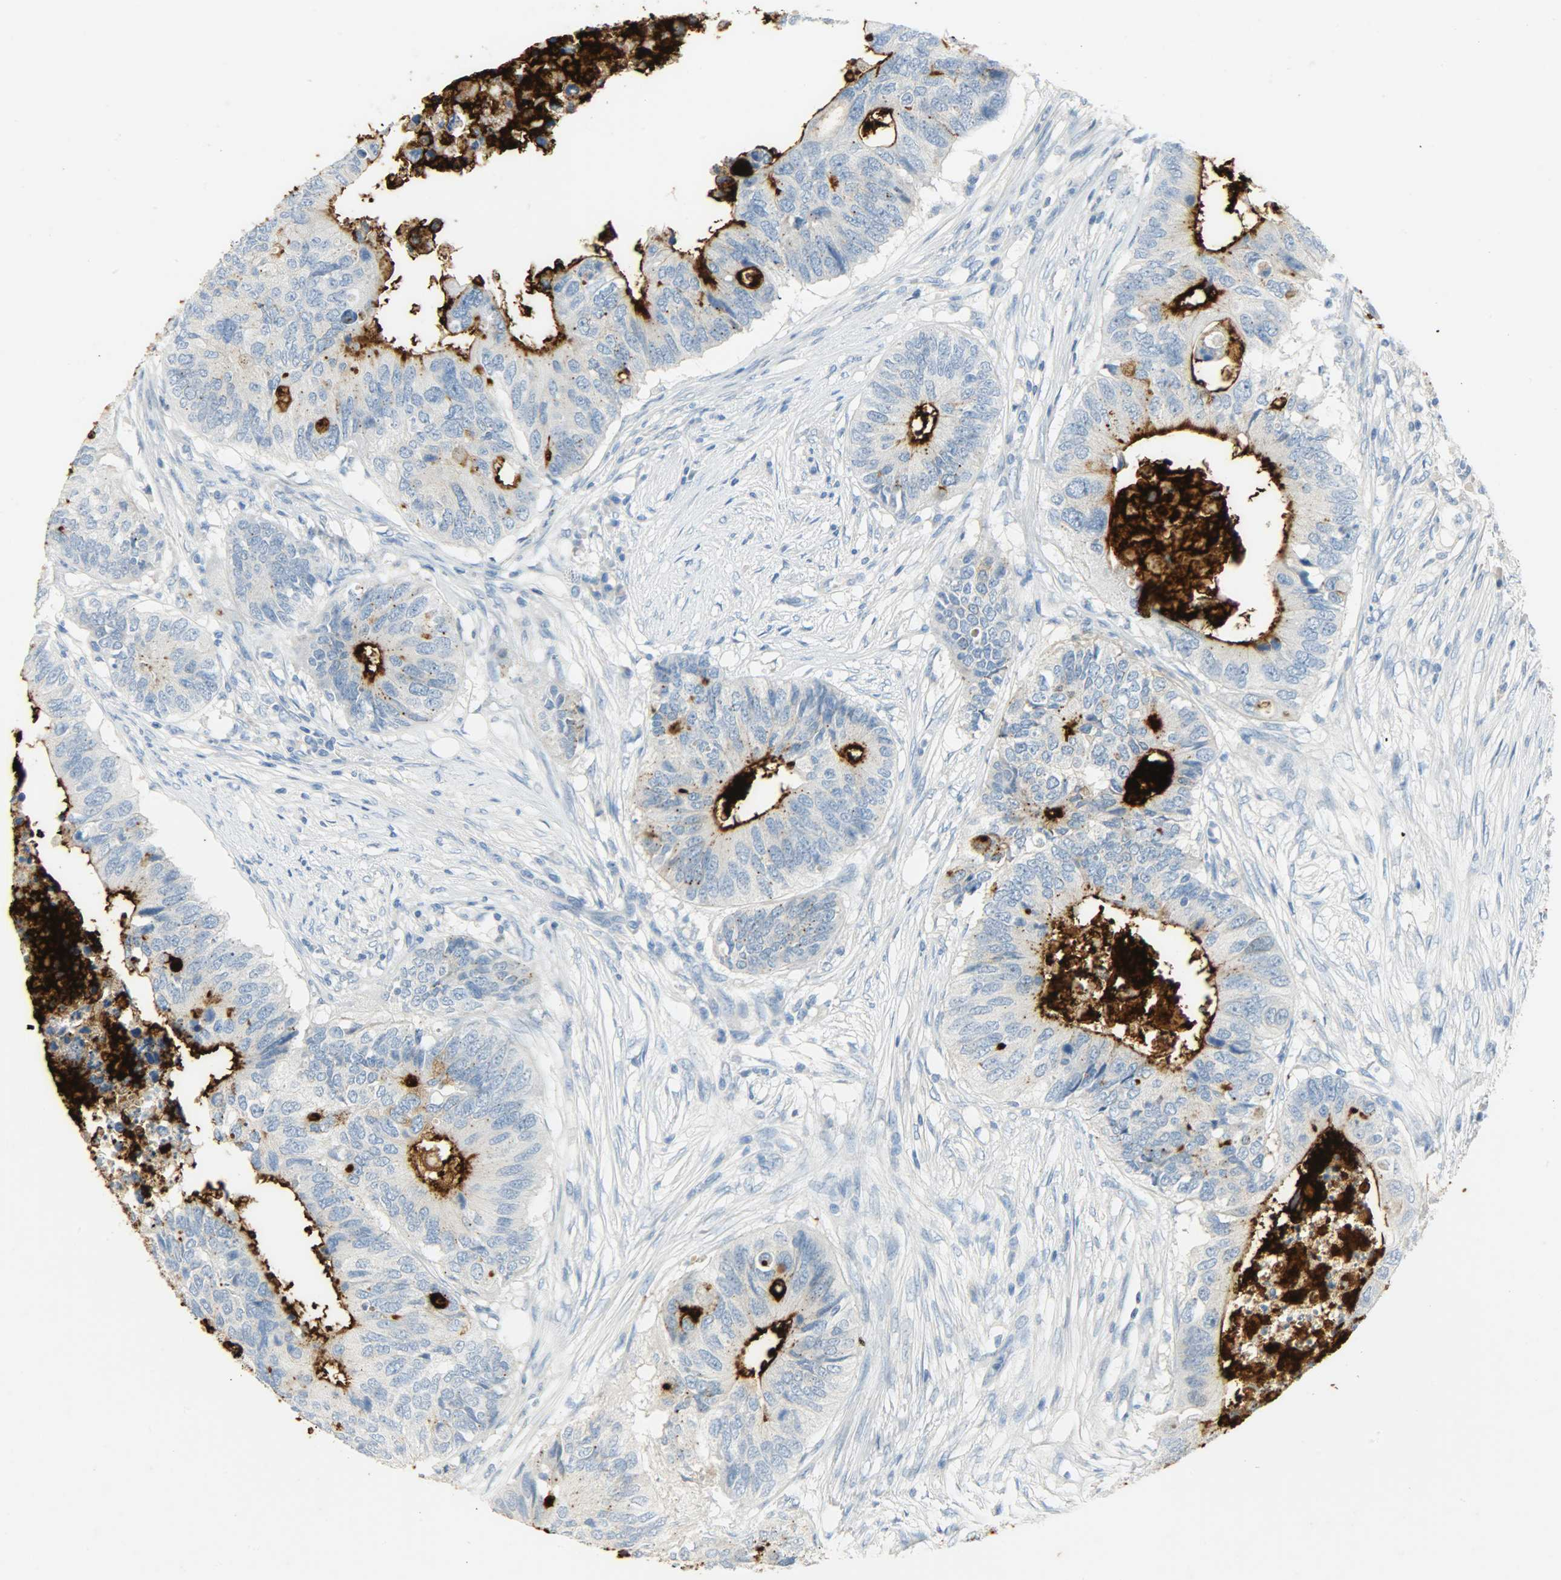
{"staining": {"intensity": "strong", "quantity": ">75%", "location": "cytoplasmic/membranous"}, "tissue": "colorectal cancer", "cell_type": "Tumor cells", "image_type": "cancer", "snomed": [{"axis": "morphology", "description": "Adenocarcinoma, NOS"}, {"axis": "topography", "description": "Colon"}], "caption": "Adenocarcinoma (colorectal) was stained to show a protein in brown. There is high levels of strong cytoplasmic/membranous staining in approximately >75% of tumor cells.", "gene": "PROM1", "patient": {"sex": "male", "age": 71}}